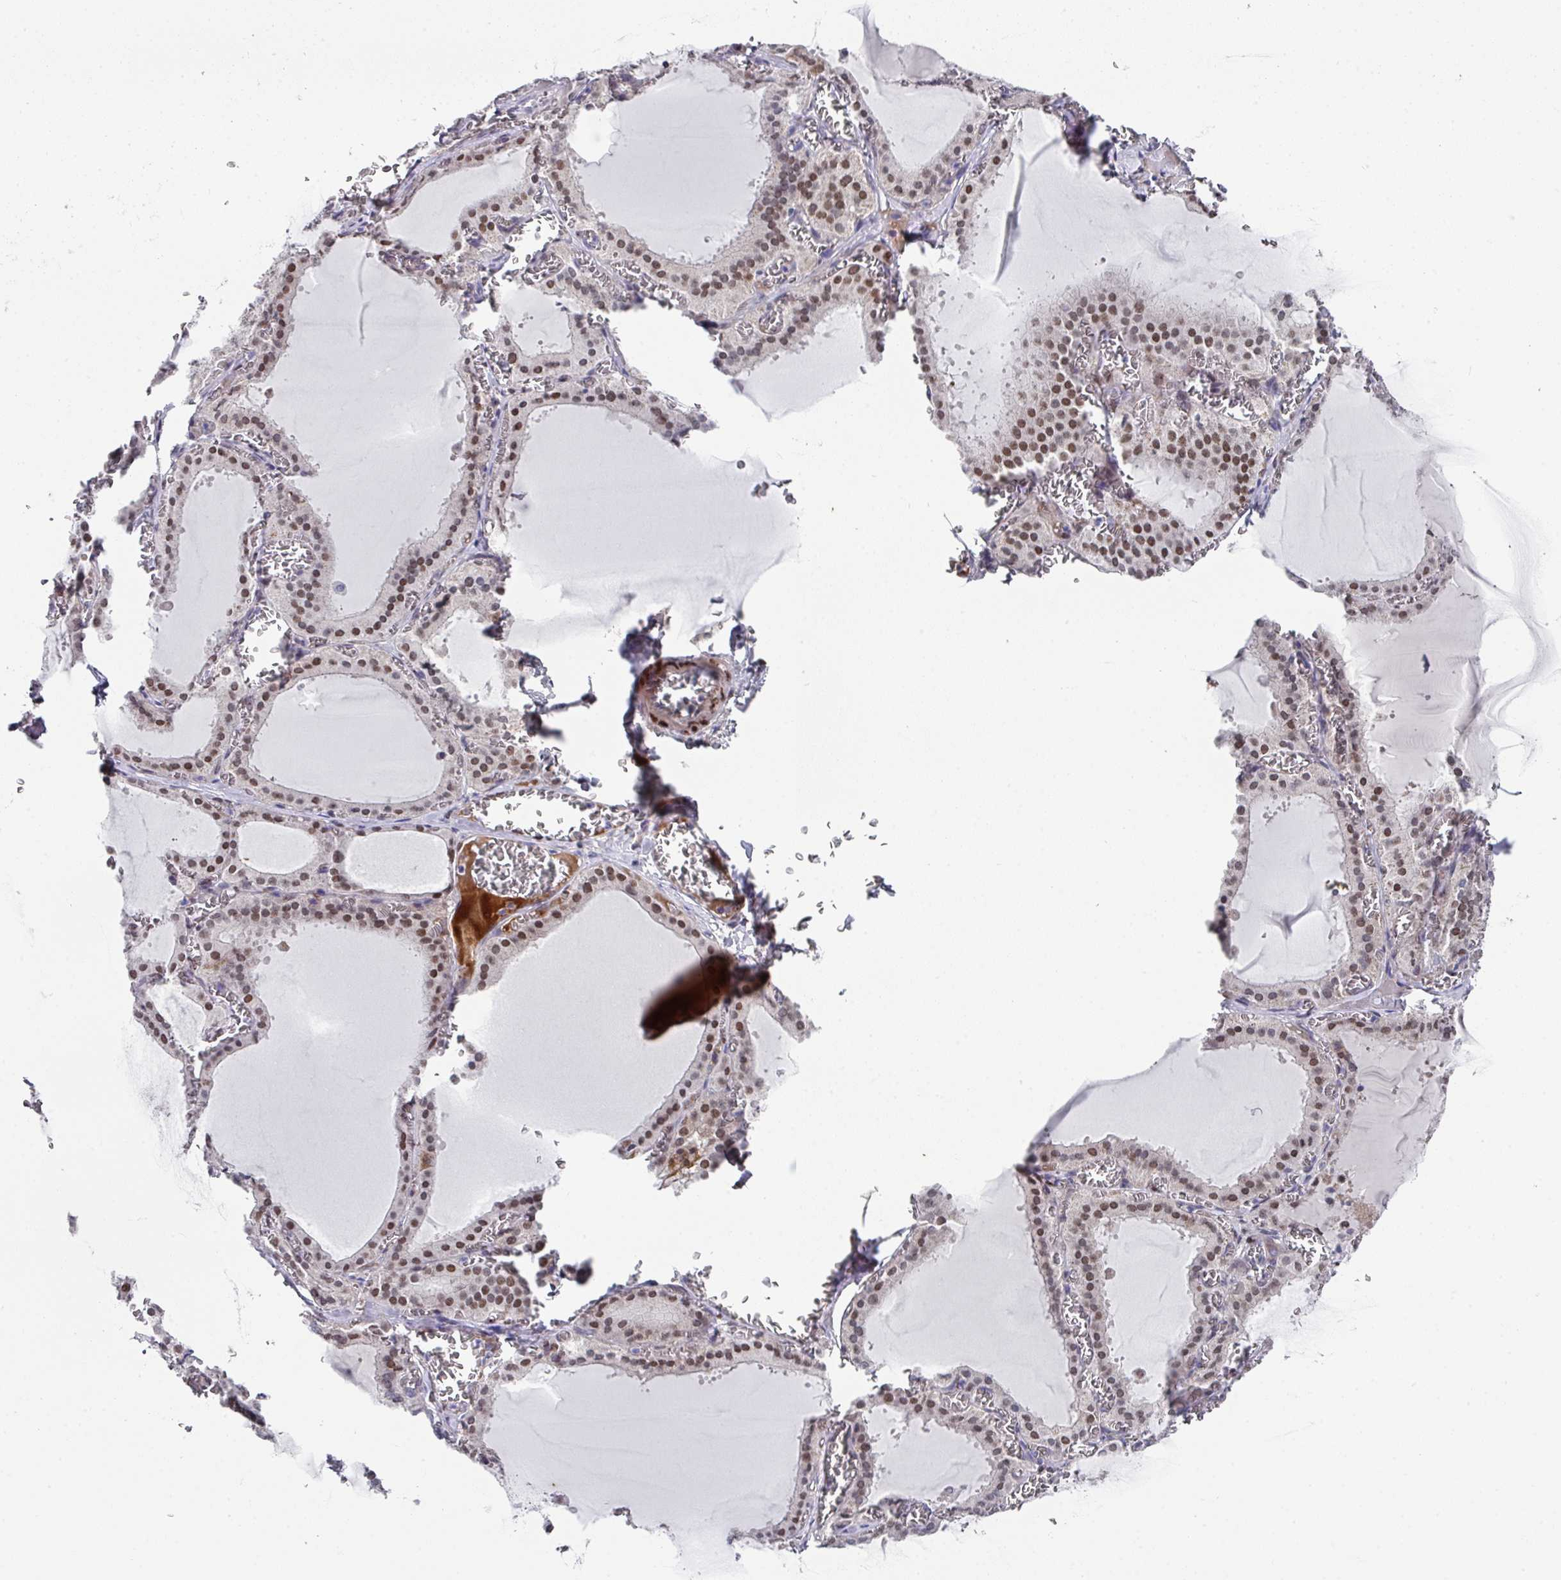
{"staining": {"intensity": "moderate", "quantity": ">75%", "location": "nuclear"}, "tissue": "thyroid gland", "cell_type": "Glandular cells", "image_type": "normal", "snomed": [{"axis": "morphology", "description": "Normal tissue, NOS"}, {"axis": "topography", "description": "Thyroid gland"}], "caption": "Thyroid gland stained with a brown dye reveals moderate nuclear positive positivity in about >75% of glandular cells.", "gene": "CBX7", "patient": {"sex": "female", "age": 30}}